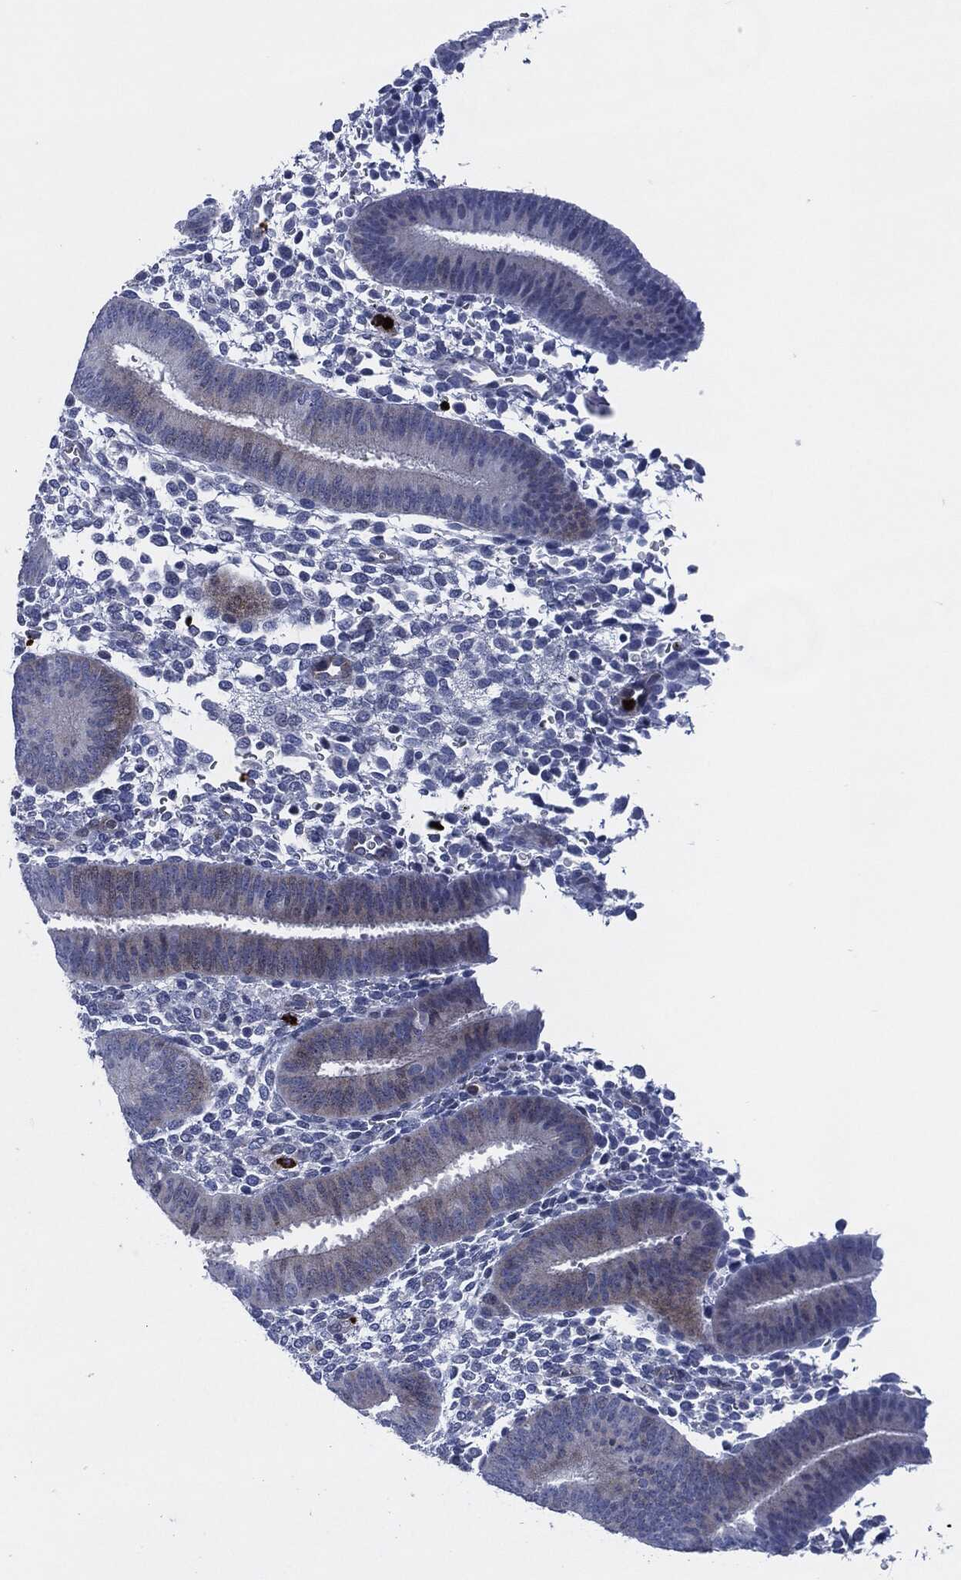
{"staining": {"intensity": "negative", "quantity": "none", "location": "none"}, "tissue": "endometrium", "cell_type": "Cells in endometrial stroma", "image_type": "normal", "snomed": [{"axis": "morphology", "description": "Normal tissue, NOS"}, {"axis": "topography", "description": "Endometrium"}], "caption": "A high-resolution micrograph shows immunohistochemistry staining of benign endometrium, which reveals no significant positivity in cells in endometrial stroma.", "gene": "MPO", "patient": {"sex": "female", "age": 39}}